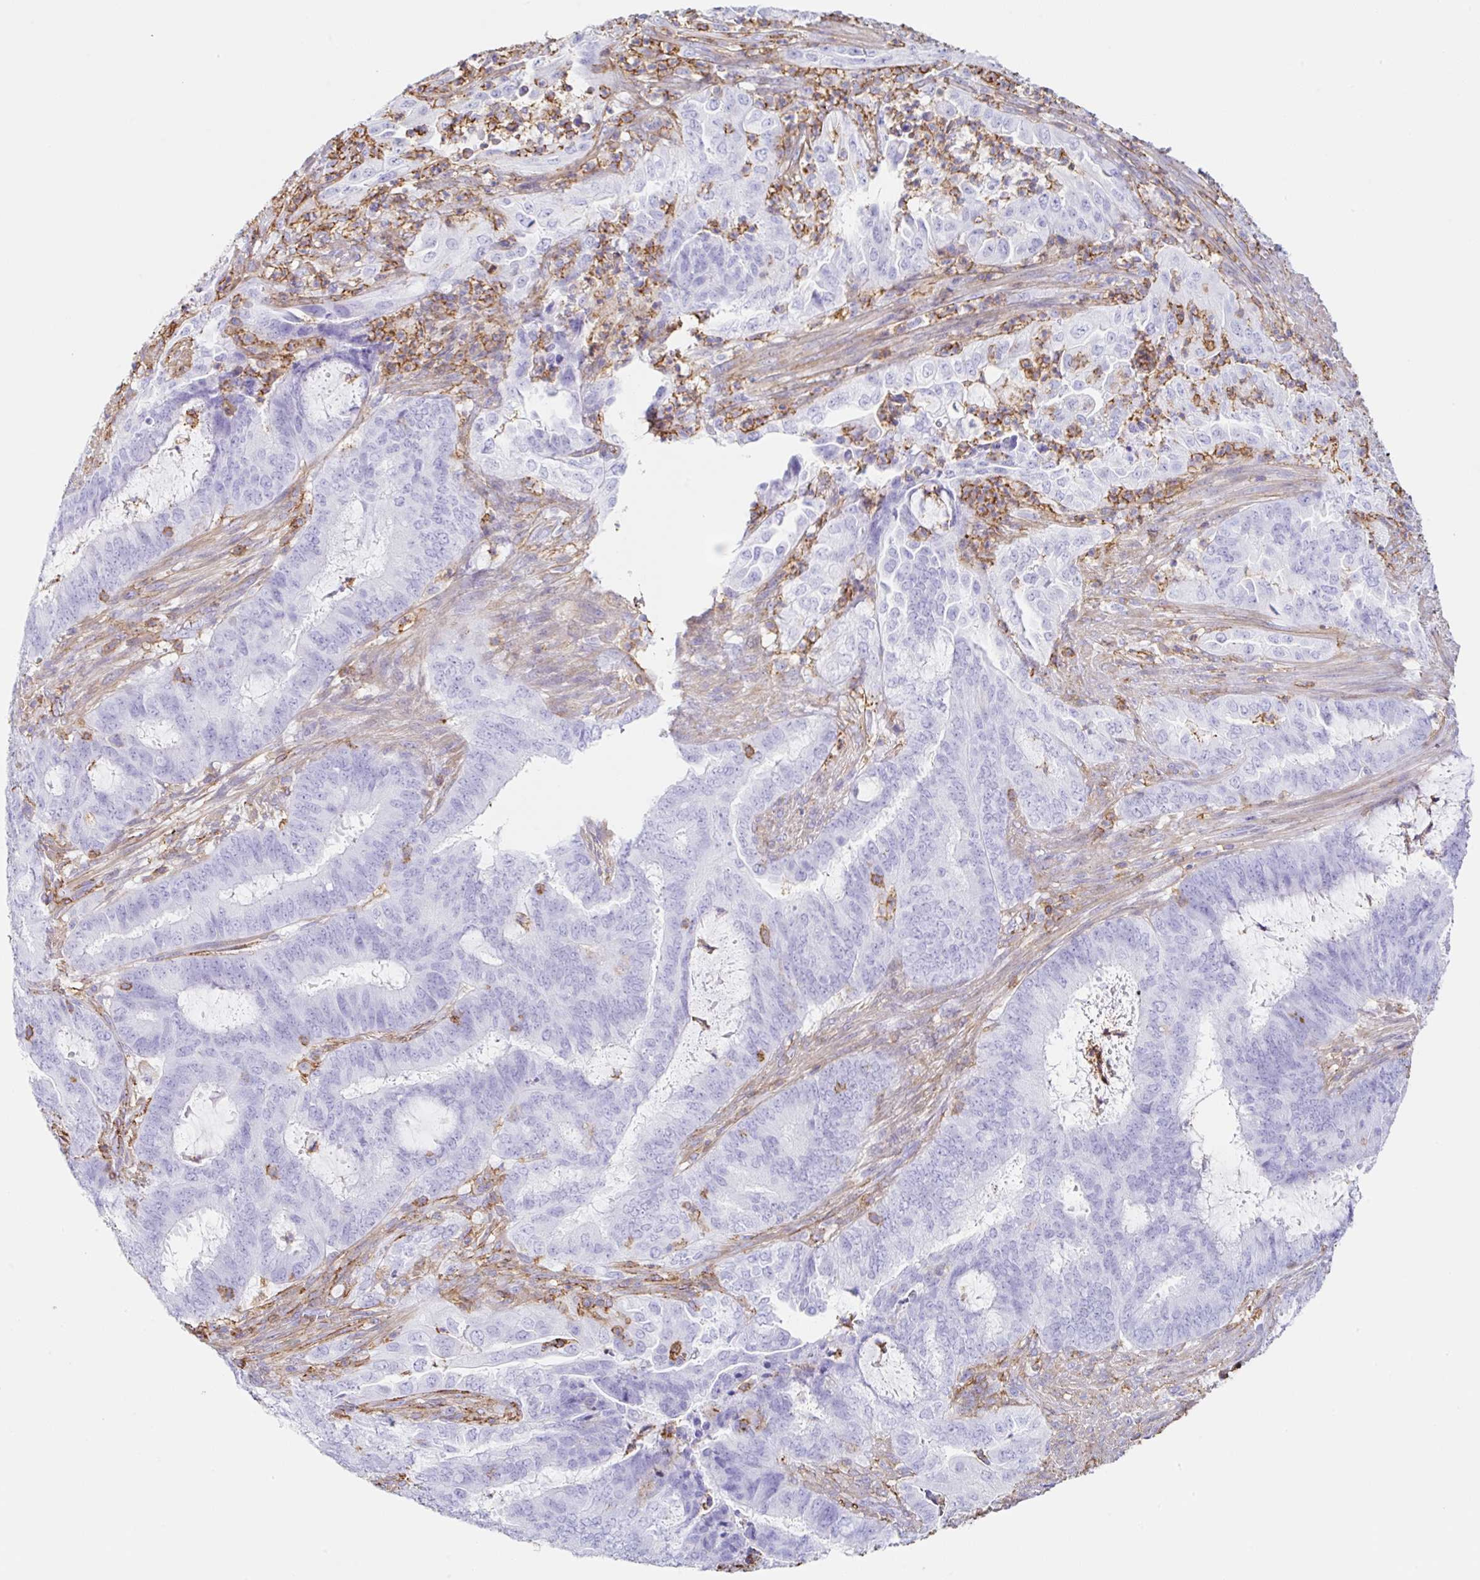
{"staining": {"intensity": "negative", "quantity": "none", "location": "none"}, "tissue": "endometrial cancer", "cell_type": "Tumor cells", "image_type": "cancer", "snomed": [{"axis": "morphology", "description": "Adenocarcinoma, NOS"}, {"axis": "topography", "description": "Endometrium"}], "caption": "Tumor cells show no significant protein staining in endometrial cancer.", "gene": "MTTP", "patient": {"sex": "female", "age": 51}}